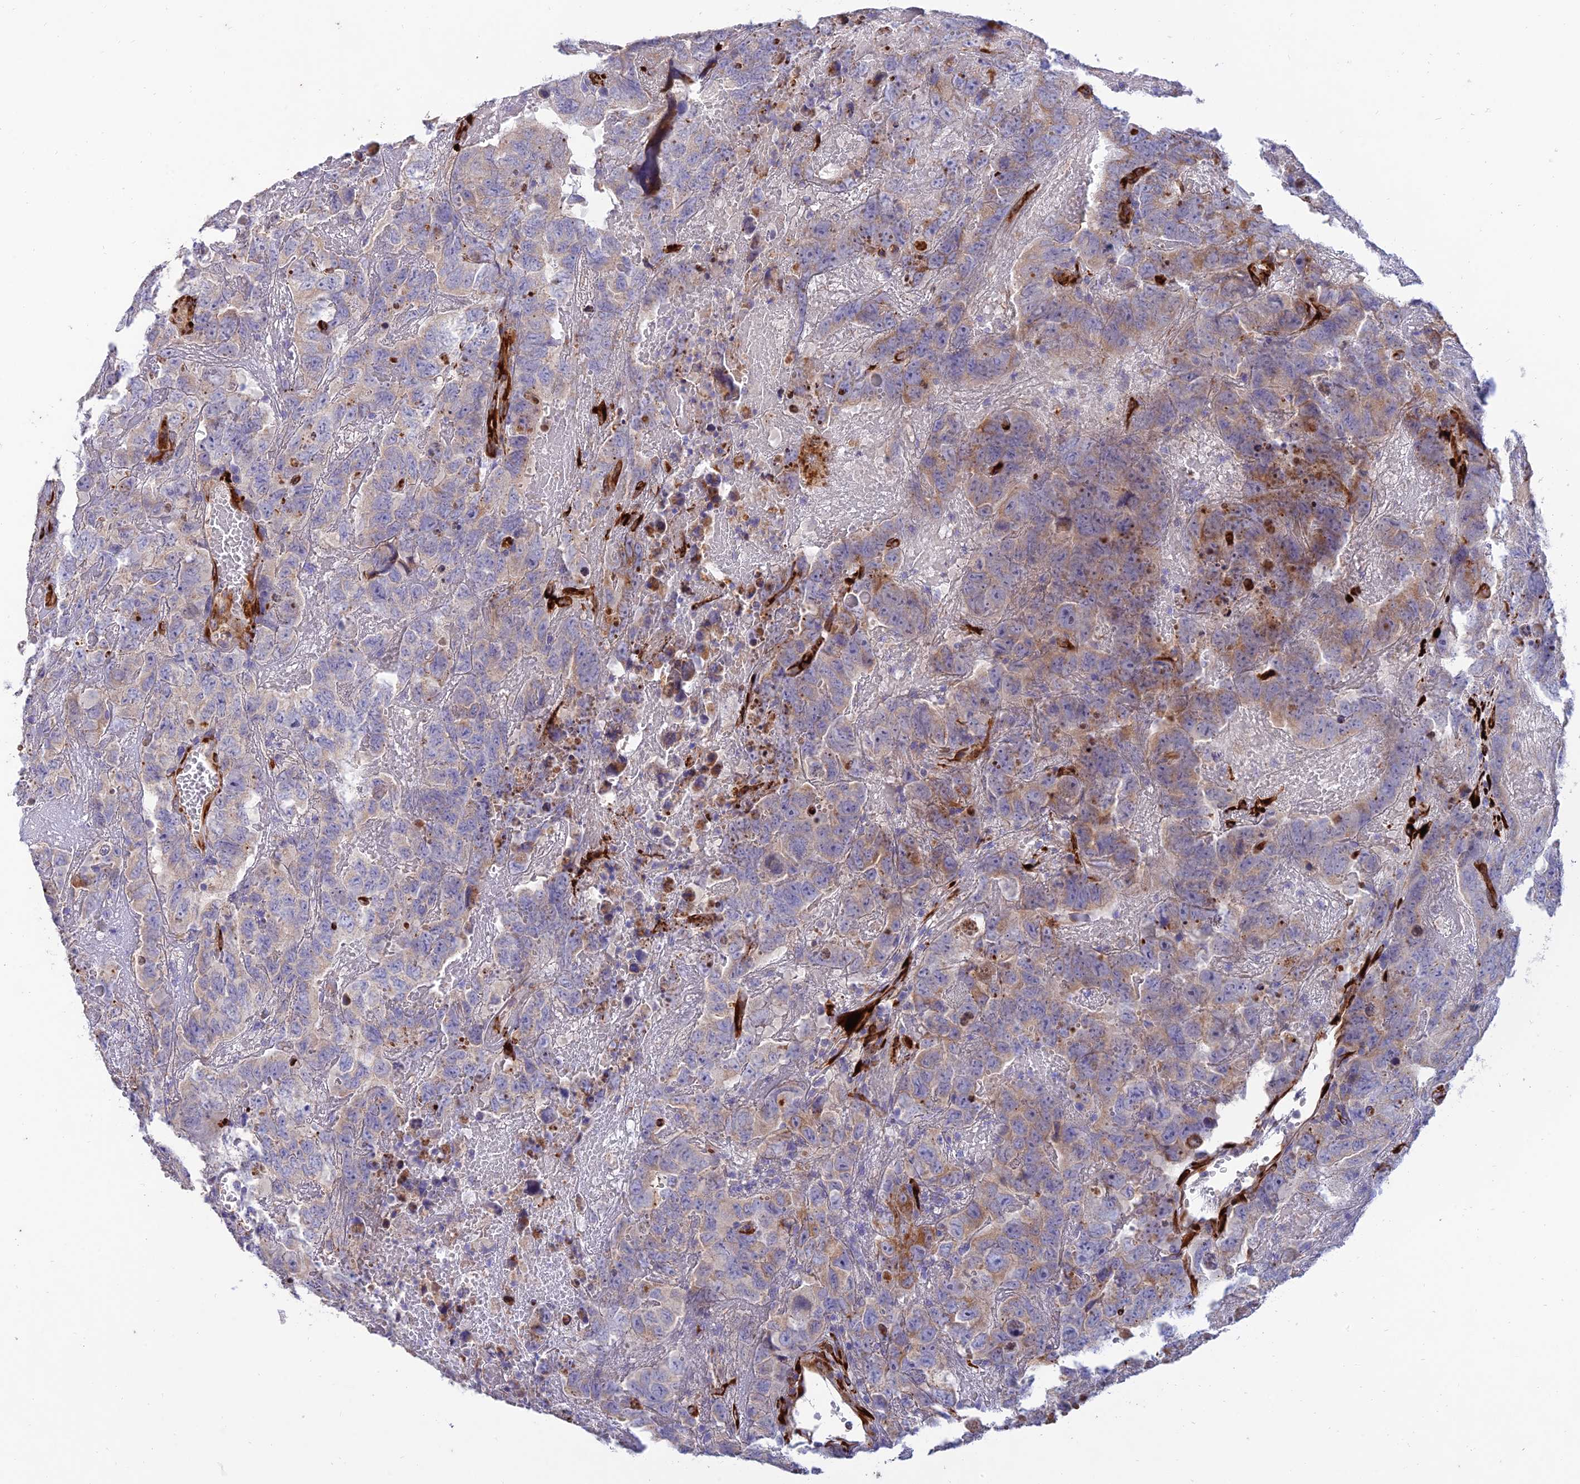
{"staining": {"intensity": "moderate", "quantity": "<25%", "location": "cytoplasmic/membranous"}, "tissue": "testis cancer", "cell_type": "Tumor cells", "image_type": "cancer", "snomed": [{"axis": "morphology", "description": "Carcinoma, Embryonal, NOS"}, {"axis": "topography", "description": "Testis"}], "caption": "Immunohistochemistry (IHC) image of neoplastic tissue: human testis embryonal carcinoma stained using immunohistochemistry shows low levels of moderate protein expression localized specifically in the cytoplasmic/membranous of tumor cells, appearing as a cytoplasmic/membranous brown color.", "gene": "RCN3", "patient": {"sex": "male", "age": 45}}